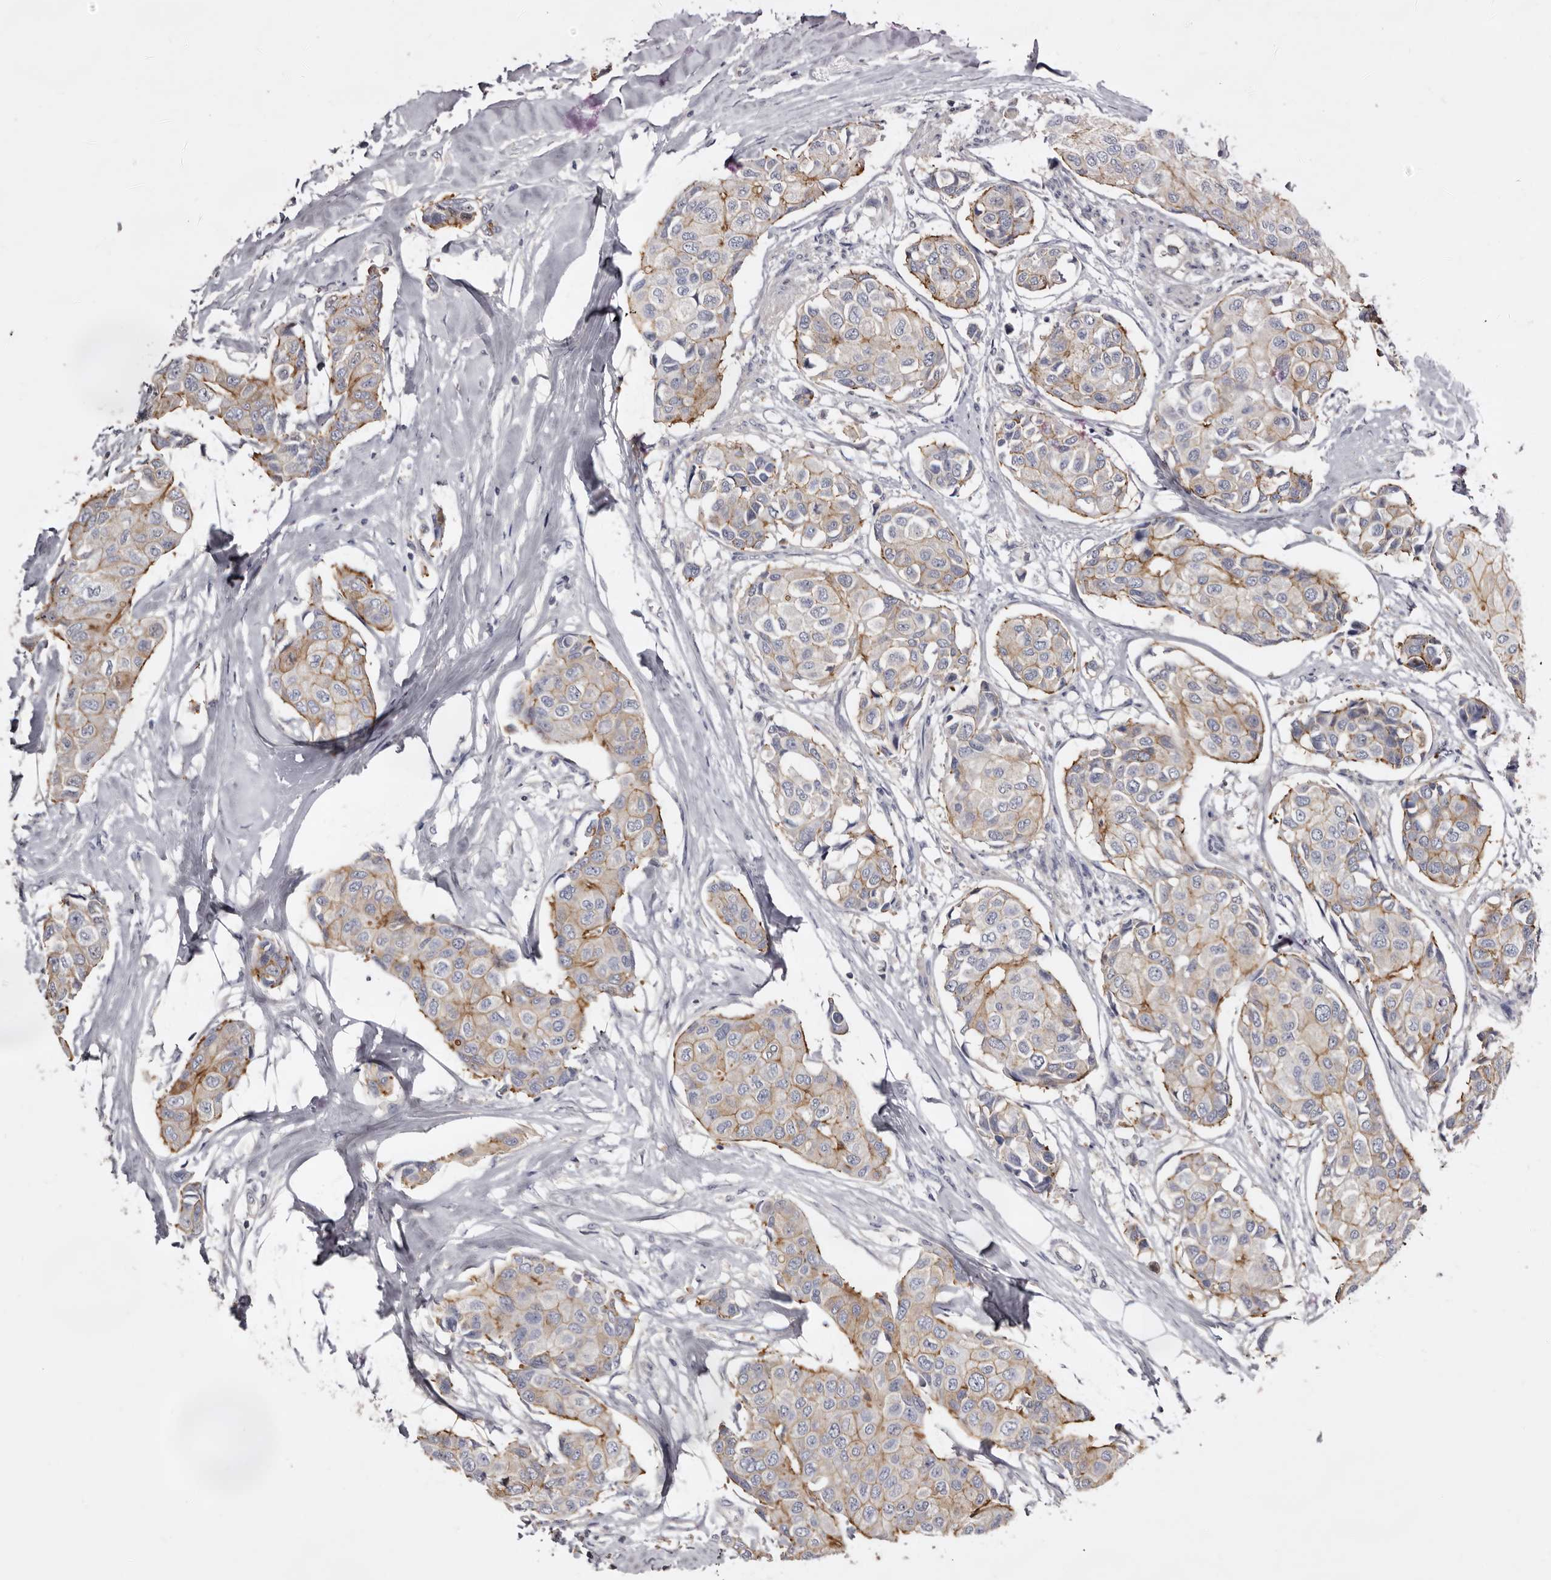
{"staining": {"intensity": "moderate", "quantity": "25%-75%", "location": "cytoplasmic/membranous"}, "tissue": "breast cancer", "cell_type": "Tumor cells", "image_type": "cancer", "snomed": [{"axis": "morphology", "description": "Duct carcinoma"}, {"axis": "topography", "description": "Breast"}], "caption": "The micrograph demonstrates a brown stain indicating the presence of a protein in the cytoplasmic/membranous of tumor cells in breast cancer (infiltrating ductal carcinoma). (DAB (3,3'-diaminobenzidine) IHC with brightfield microscopy, high magnification).", "gene": "LAD1", "patient": {"sex": "female", "age": 80}}